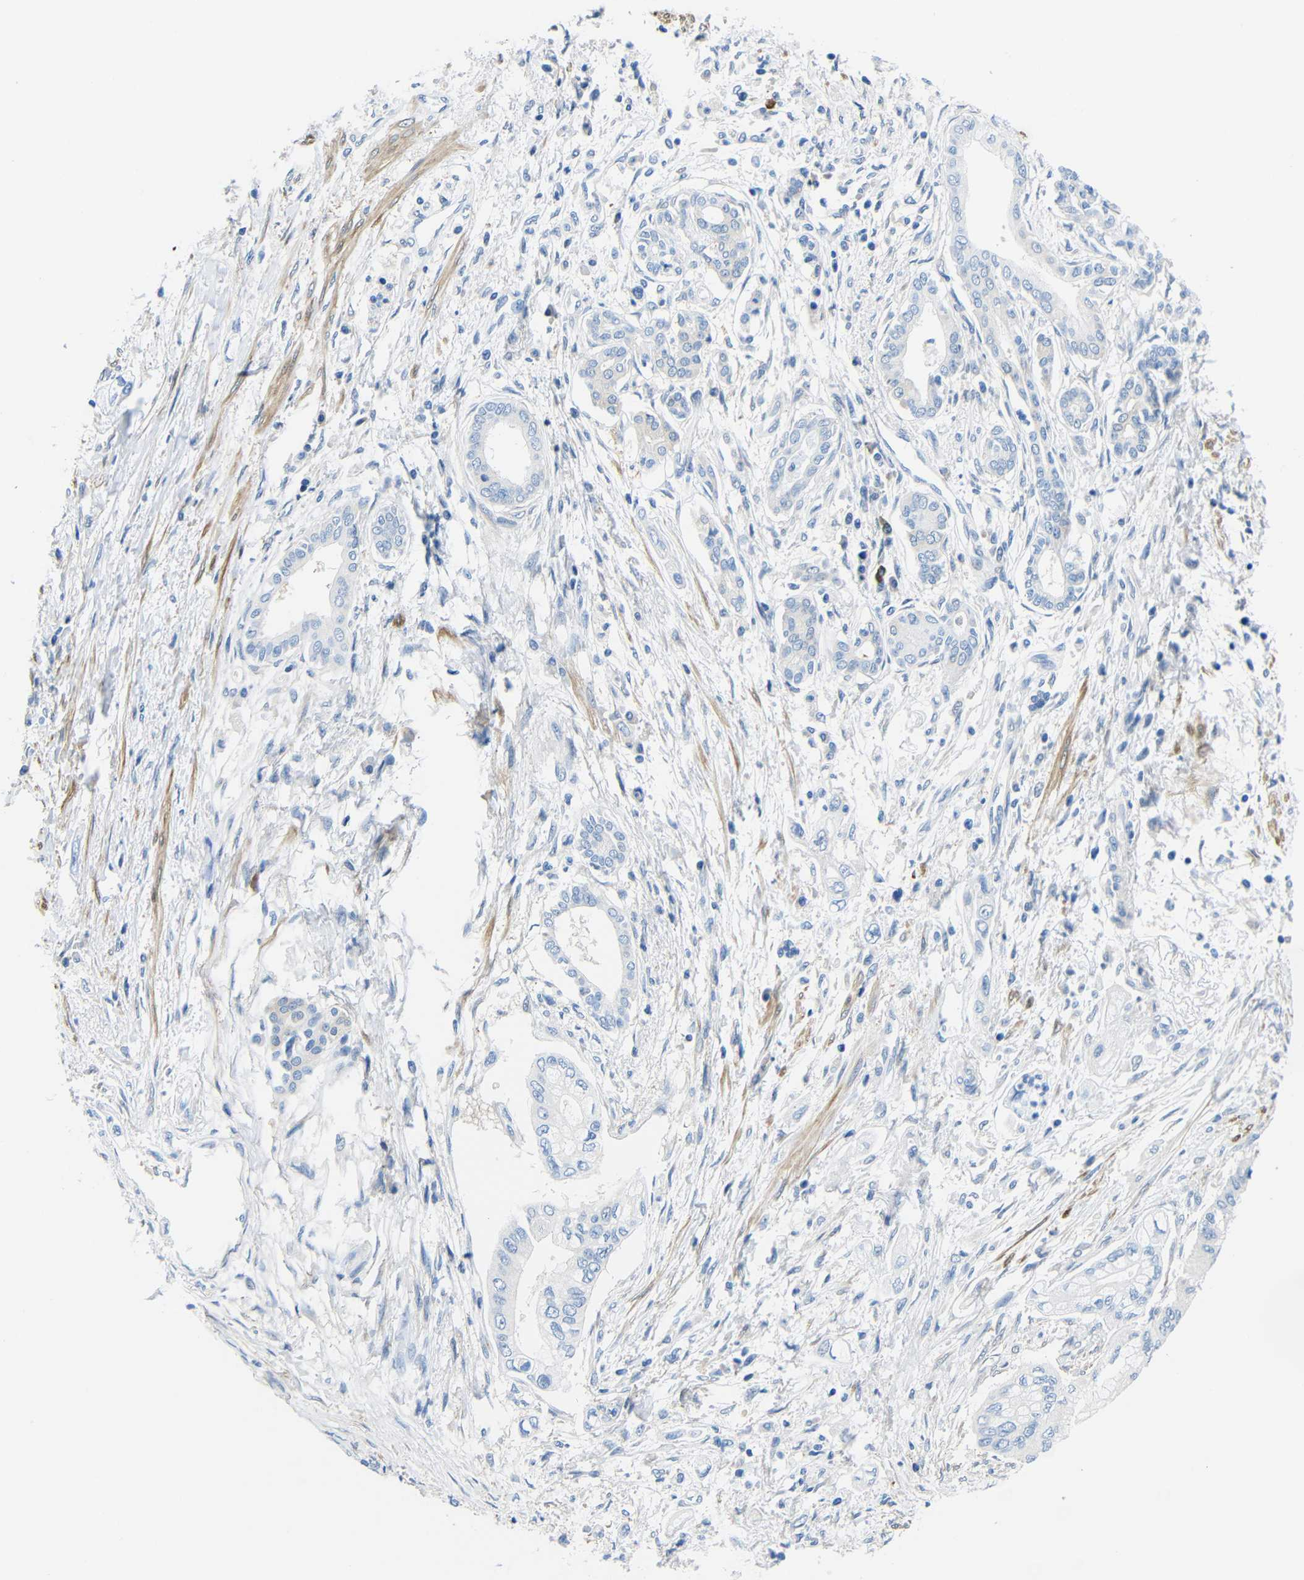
{"staining": {"intensity": "negative", "quantity": "none", "location": "none"}, "tissue": "pancreatic cancer", "cell_type": "Tumor cells", "image_type": "cancer", "snomed": [{"axis": "morphology", "description": "Adenocarcinoma, NOS"}, {"axis": "topography", "description": "Pancreas"}], "caption": "There is no significant positivity in tumor cells of adenocarcinoma (pancreatic). The staining was performed using DAB (3,3'-diaminobenzidine) to visualize the protein expression in brown, while the nuclei were stained in blue with hematoxylin (Magnification: 20x).", "gene": "NEGR1", "patient": {"sex": "male", "age": 56}}